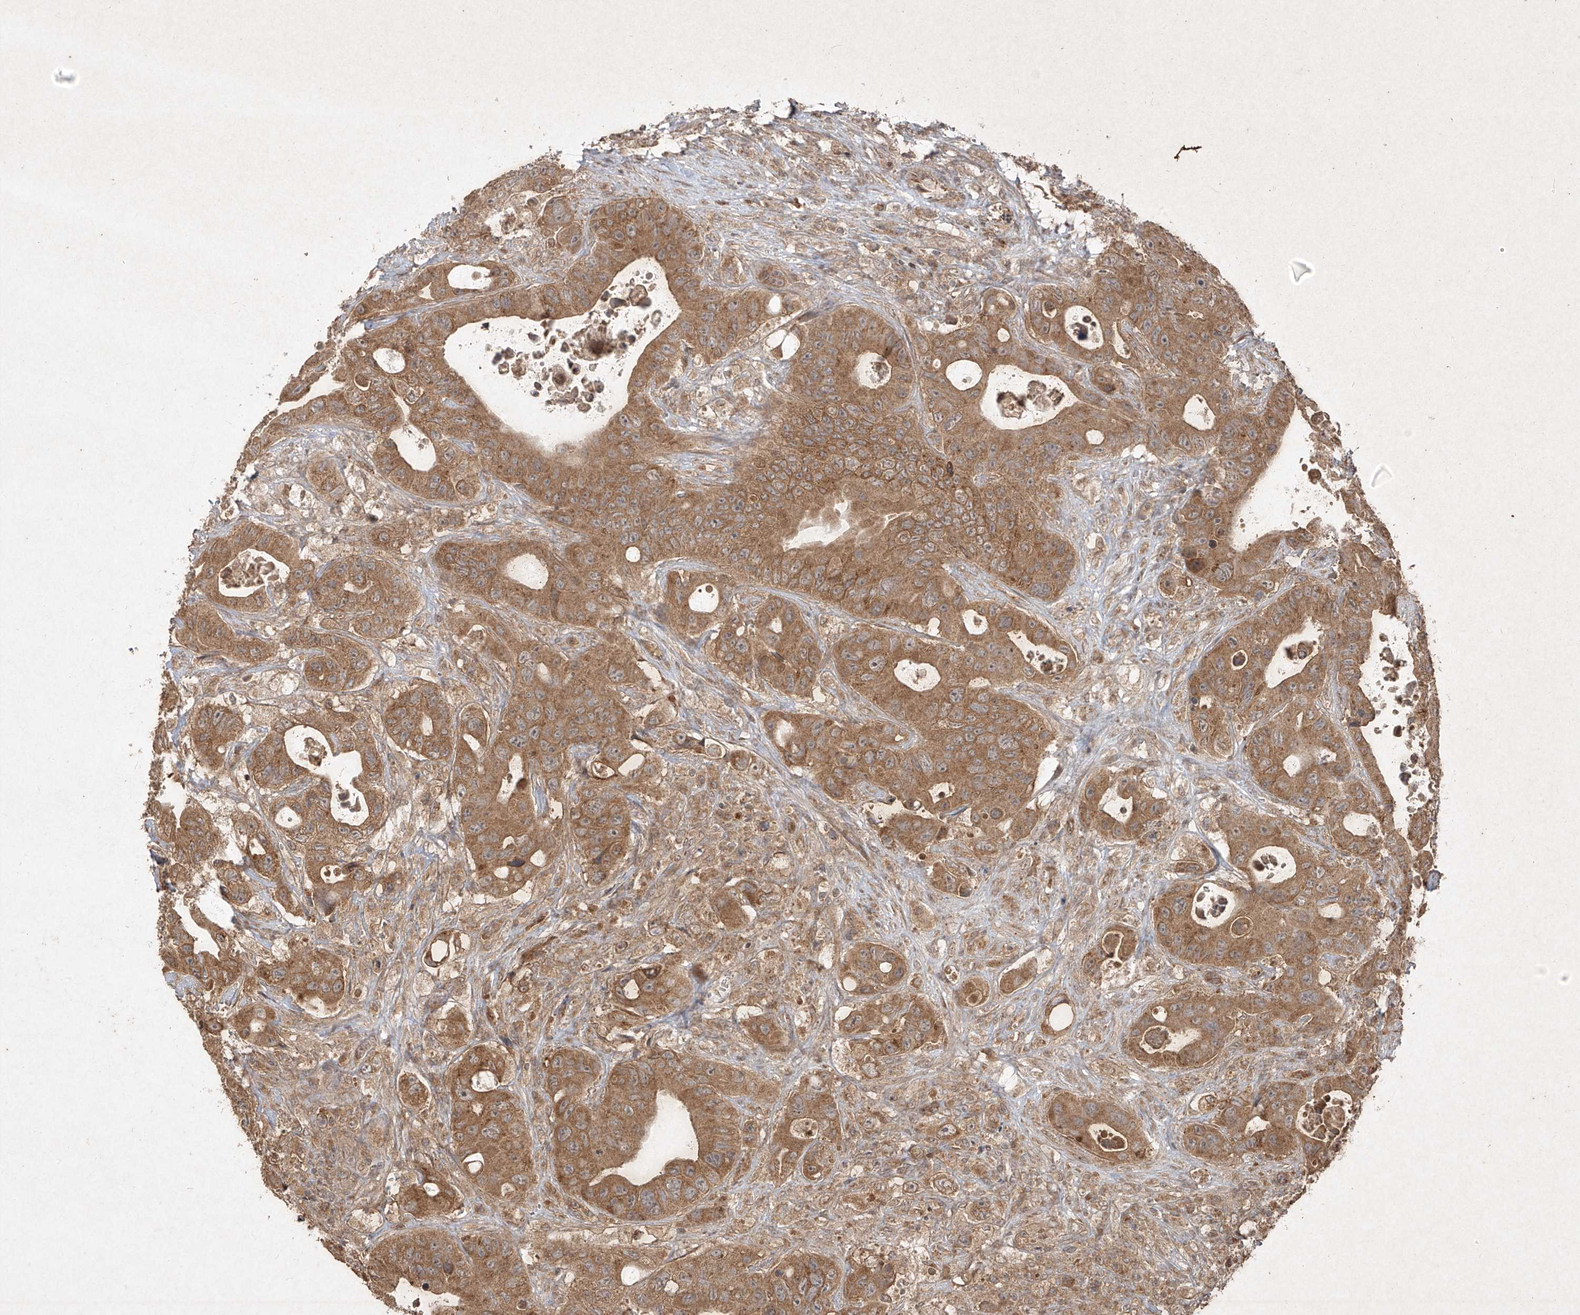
{"staining": {"intensity": "moderate", "quantity": ">75%", "location": "cytoplasmic/membranous"}, "tissue": "colorectal cancer", "cell_type": "Tumor cells", "image_type": "cancer", "snomed": [{"axis": "morphology", "description": "Adenocarcinoma, NOS"}, {"axis": "topography", "description": "Colon"}], "caption": "Moderate cytoplasmic/membranous staining is identified in approximately >75% of tumor cells in colorectal cancer (adenocarcinoma).", "gene": "ABCD3", "patient": {"sex": "female", "age": 46}}